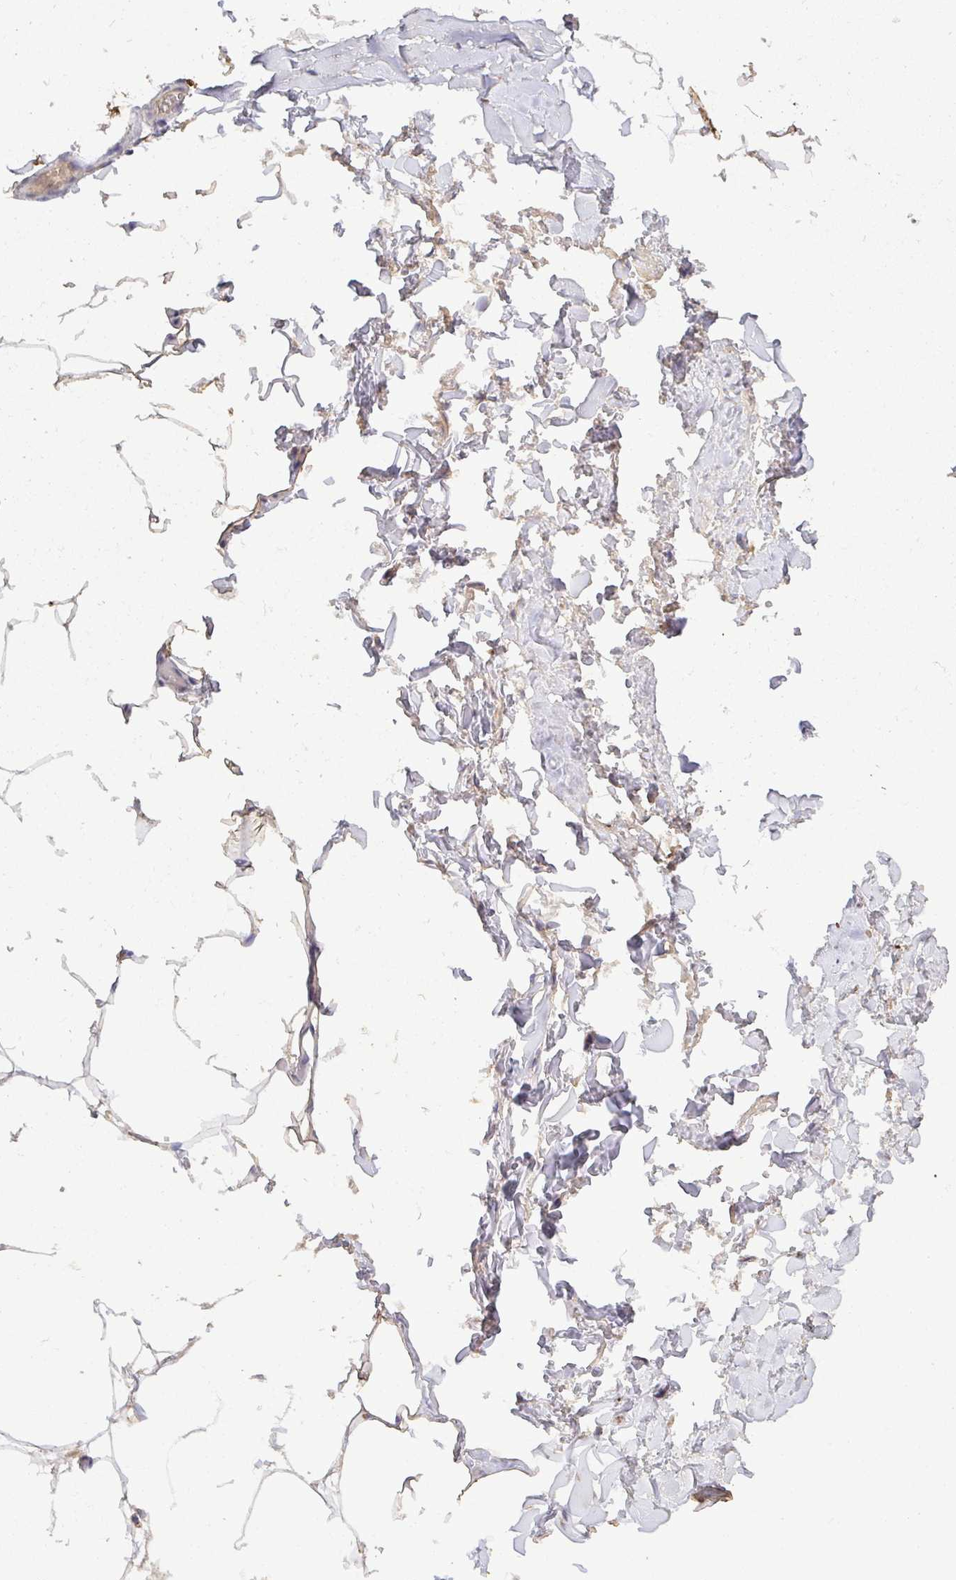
{"staining": {"intensity": "weak", "quantity": "<25%", "location": "cytoplasmic/membranous"}, "tissue": "adipose tissue", "cell_type": "Adipocytes", "image_type": "normal", "snomed": [{"axis": "morphology", "description": "Normal tissue, NOS"}, {"axis": "topography", "description": "Vascular tissue"}, {"axis": "topography", "description": "Peripheral nerve tissue"}], "caption": "Photomicrograph shows no protein staining in adipocytes of unremarkable adipose tissue.", "gene": "TM9SF4", "patient": {"sex": "male", "age": 41}}